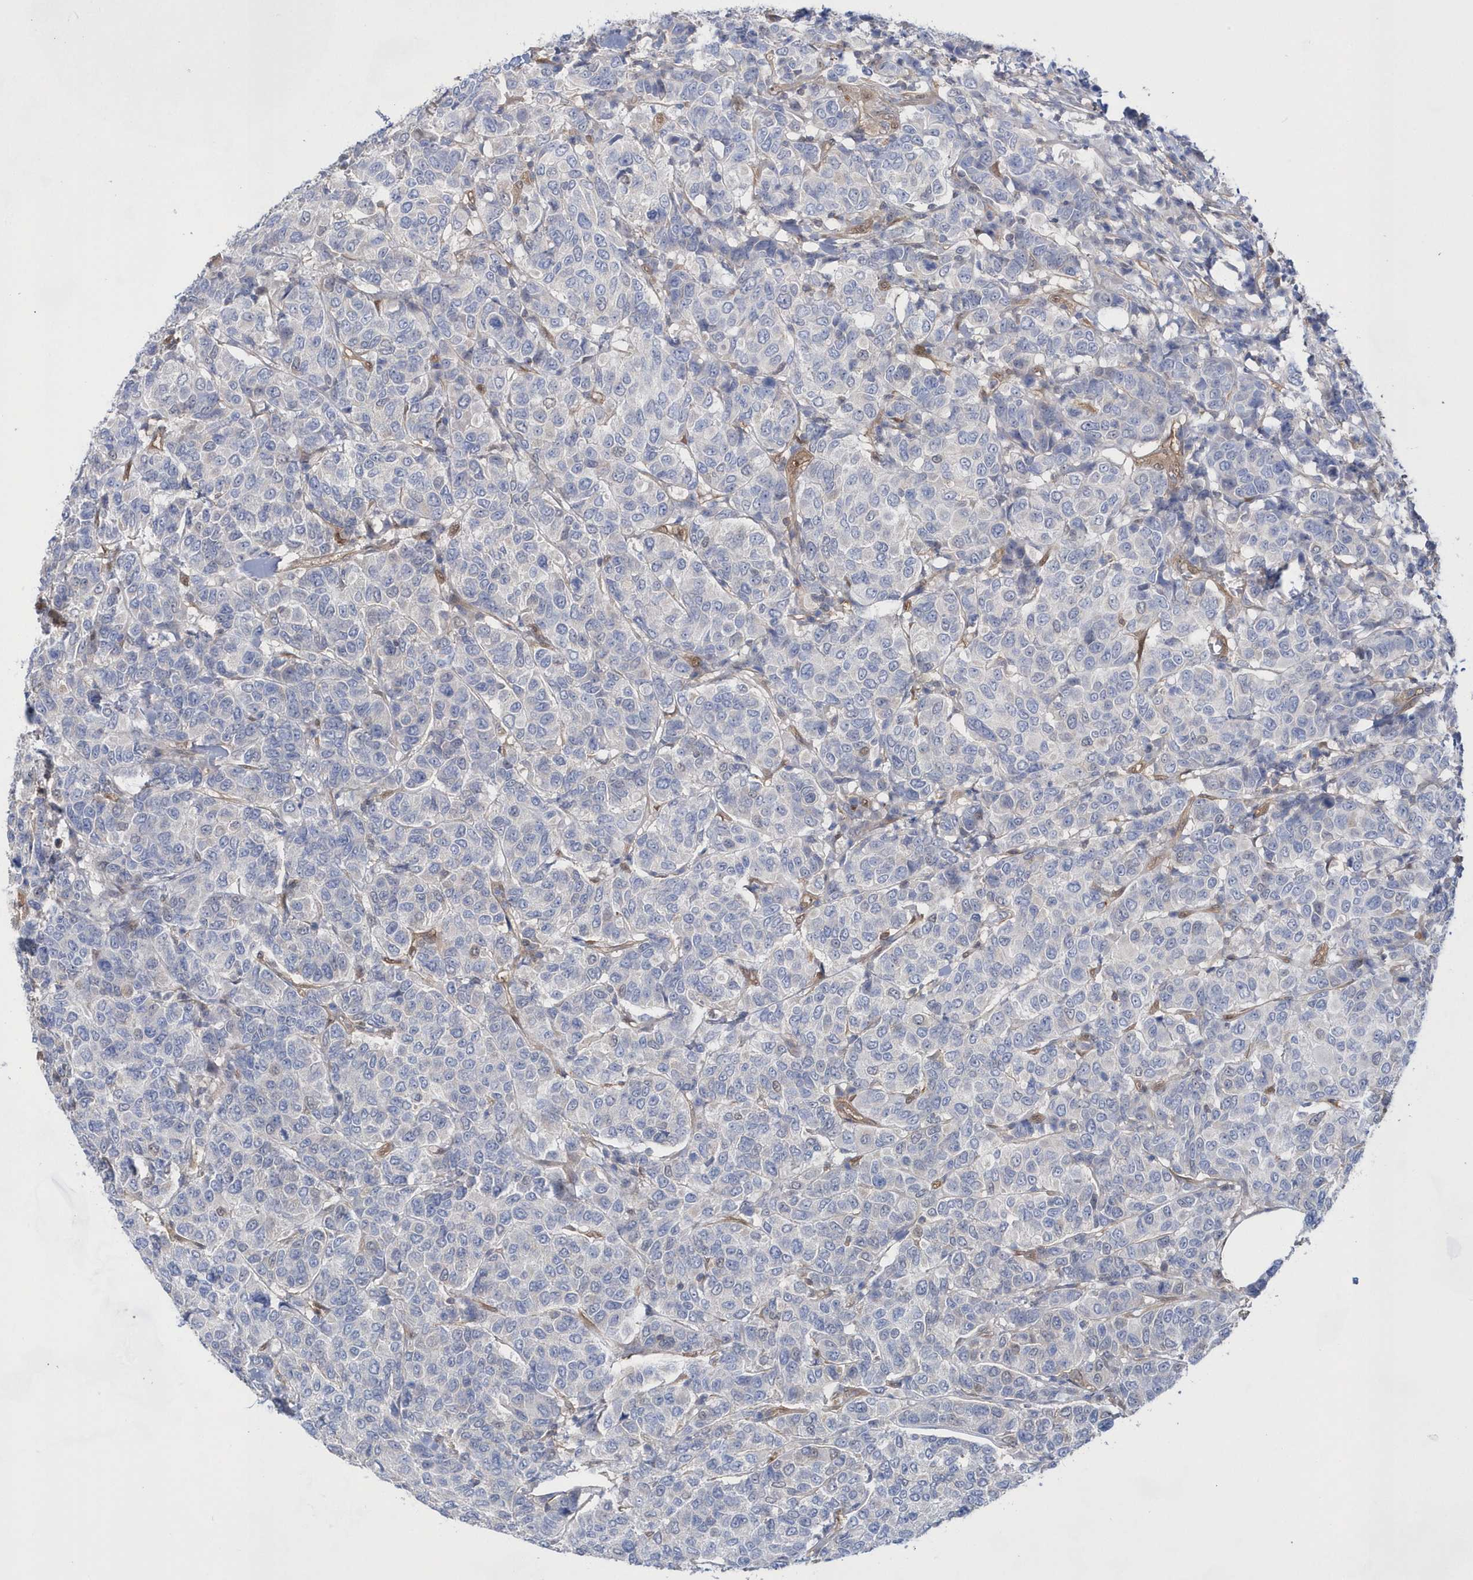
{"staining": {"intensity": "negative", "quantity": "none", "location": "none"}, "tissue": "breast cancer", "cell_type": "Tumor cells", "image_type": "cancer", "snomed": [{"axis": "morphology", "description": "Duct carcinoma"}, {"axis": "topography", "description": "Breast"}], "caption": "Breast intraductal carcinoma was stained to show a protein in brown. There is no significant expression in tumor cells.", "gene": "BDH2", "patient": {"sex": "female", "age": 55}}